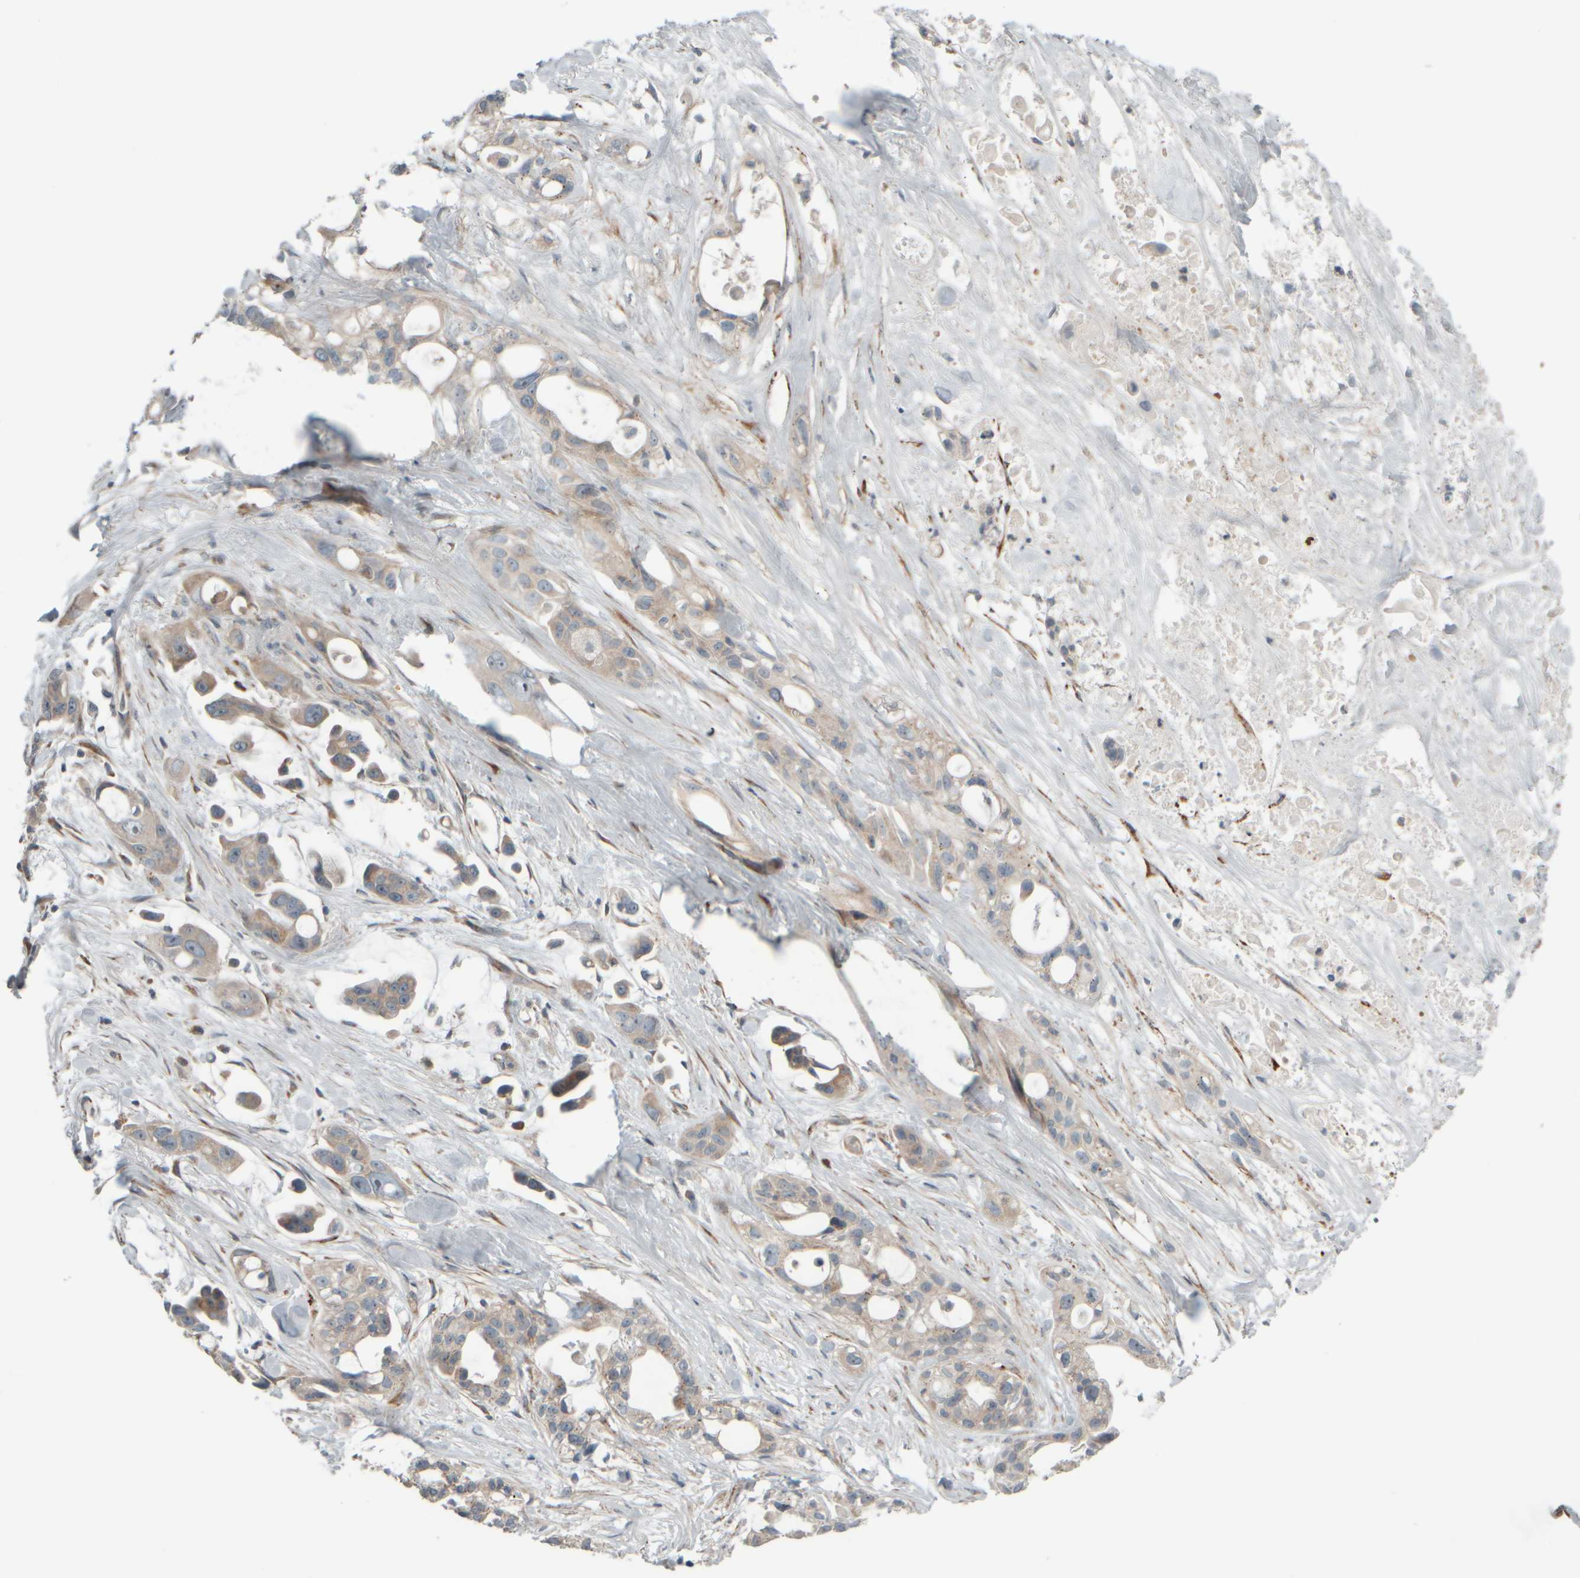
{"staining": {"intensity": "weak", "quantity": "25%-75%", "location": "cytoplasmic/membranous"}, "tissue": "pancreatic cancer", "cell_type": "Tumor cells", "image_type": "cancer", "snomed": [{"axis": "morphology", "description": "Adenocarcinoma, NOS"}, {"axis": "topography", "description": "Pancreas"}], "caption": "Tumor cells reveal weak cytoplasmic/membranous expression in about 25%-75% of cells in pancreatic cancer.", "gene": "HGS", "patient": {"sex": "male", "age": 53}}